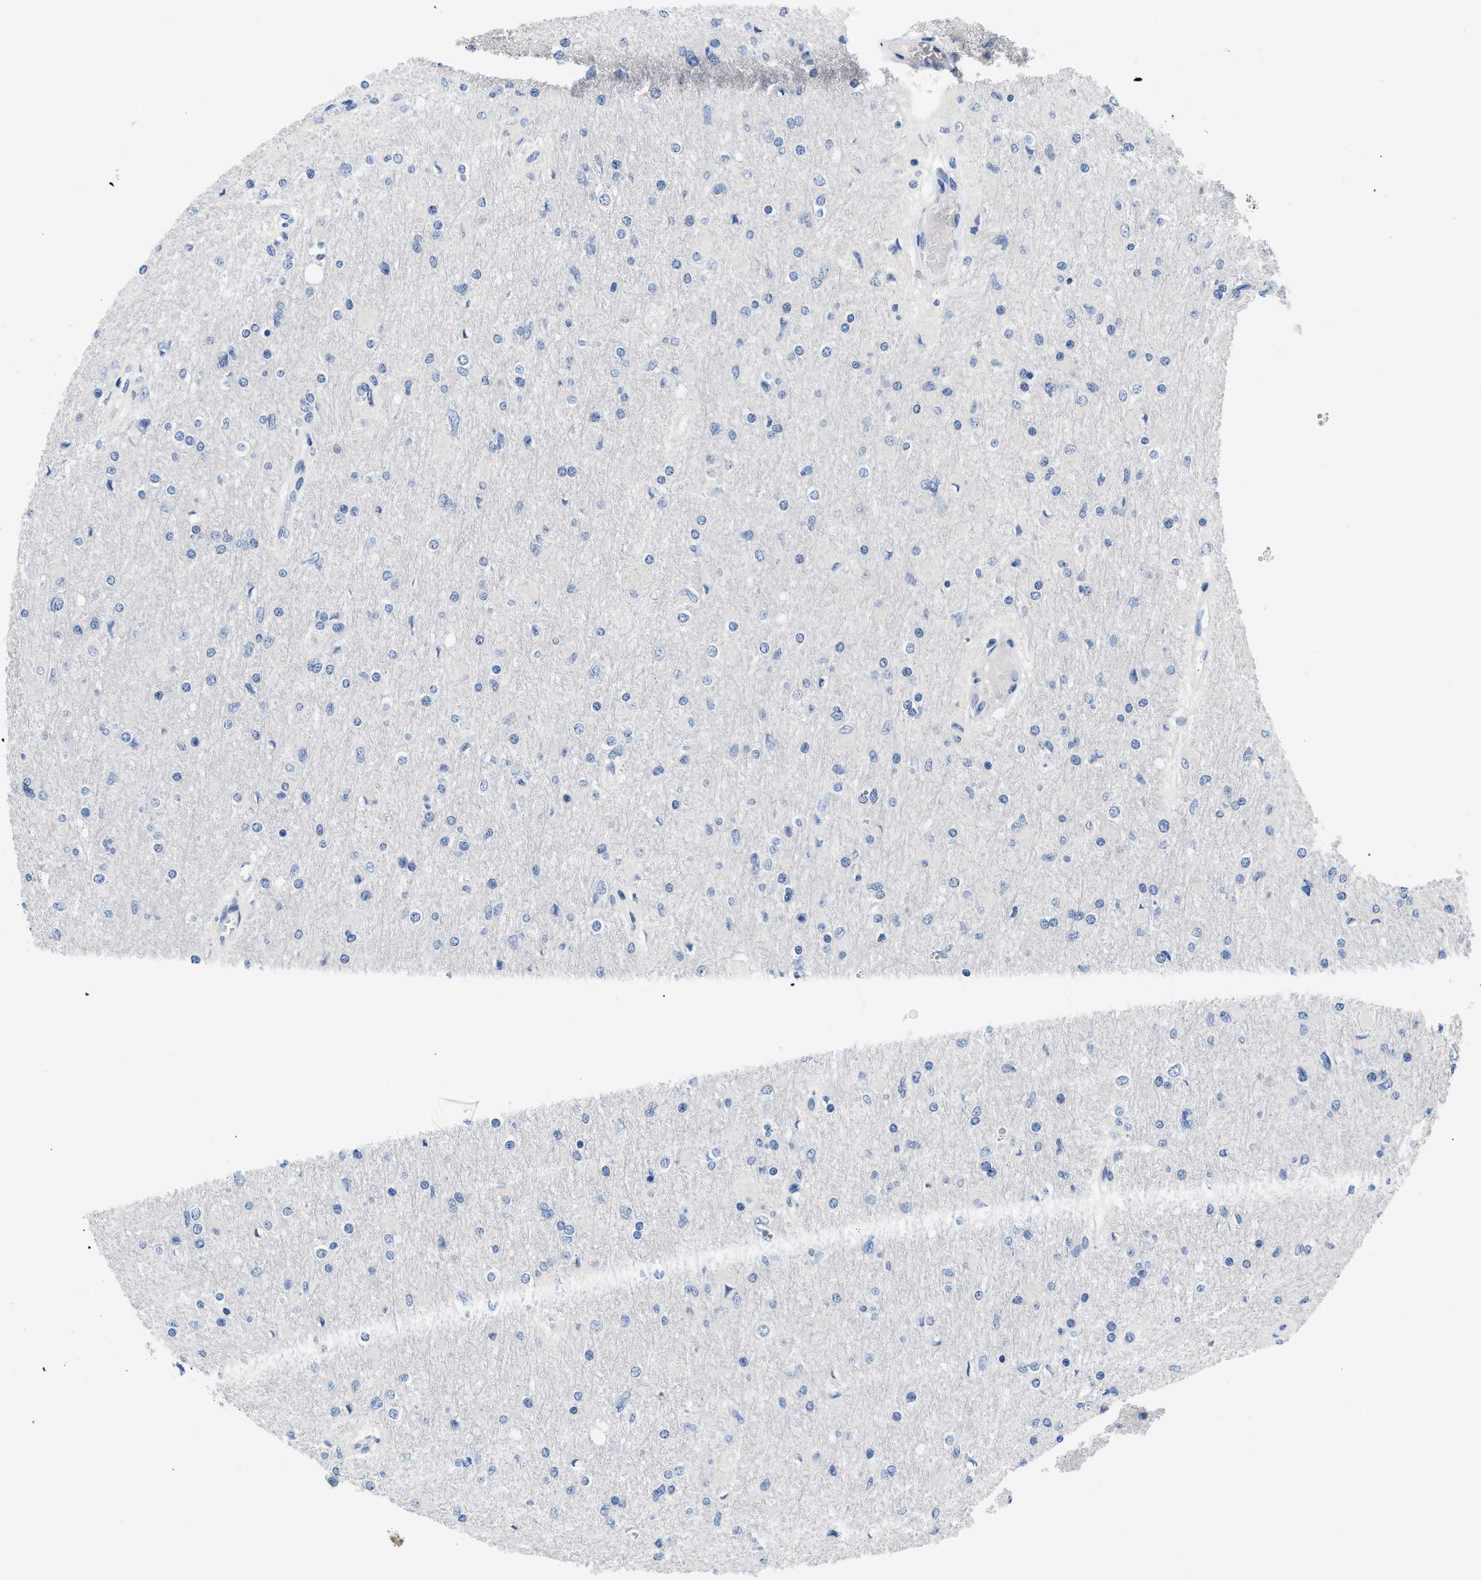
{"staining": {"intensity": "negative", "quantity": "none", "location": "none"}, "tissue": "glioma", "cell_type": "Tumor cells", "image_type": "cancer", "snomed": [{"axis": "morphology", "description": "Glioma, malignant, High grade"}, {"axis": "topography", "description": "Cerebral cortex"}], "caption": "Immunohistochemistry of malignant glioma (high-grade) demonstrates no expression in tumor cells. The staining was performed using DAB (3,3'-diaminobenzidine) to visualize the protein expression in brown, while the nuclei were stained in blue with hematoxylin (Magnification: 20x).", "gene": "PYY", "patient": {"sex": "female", "age": 36}}